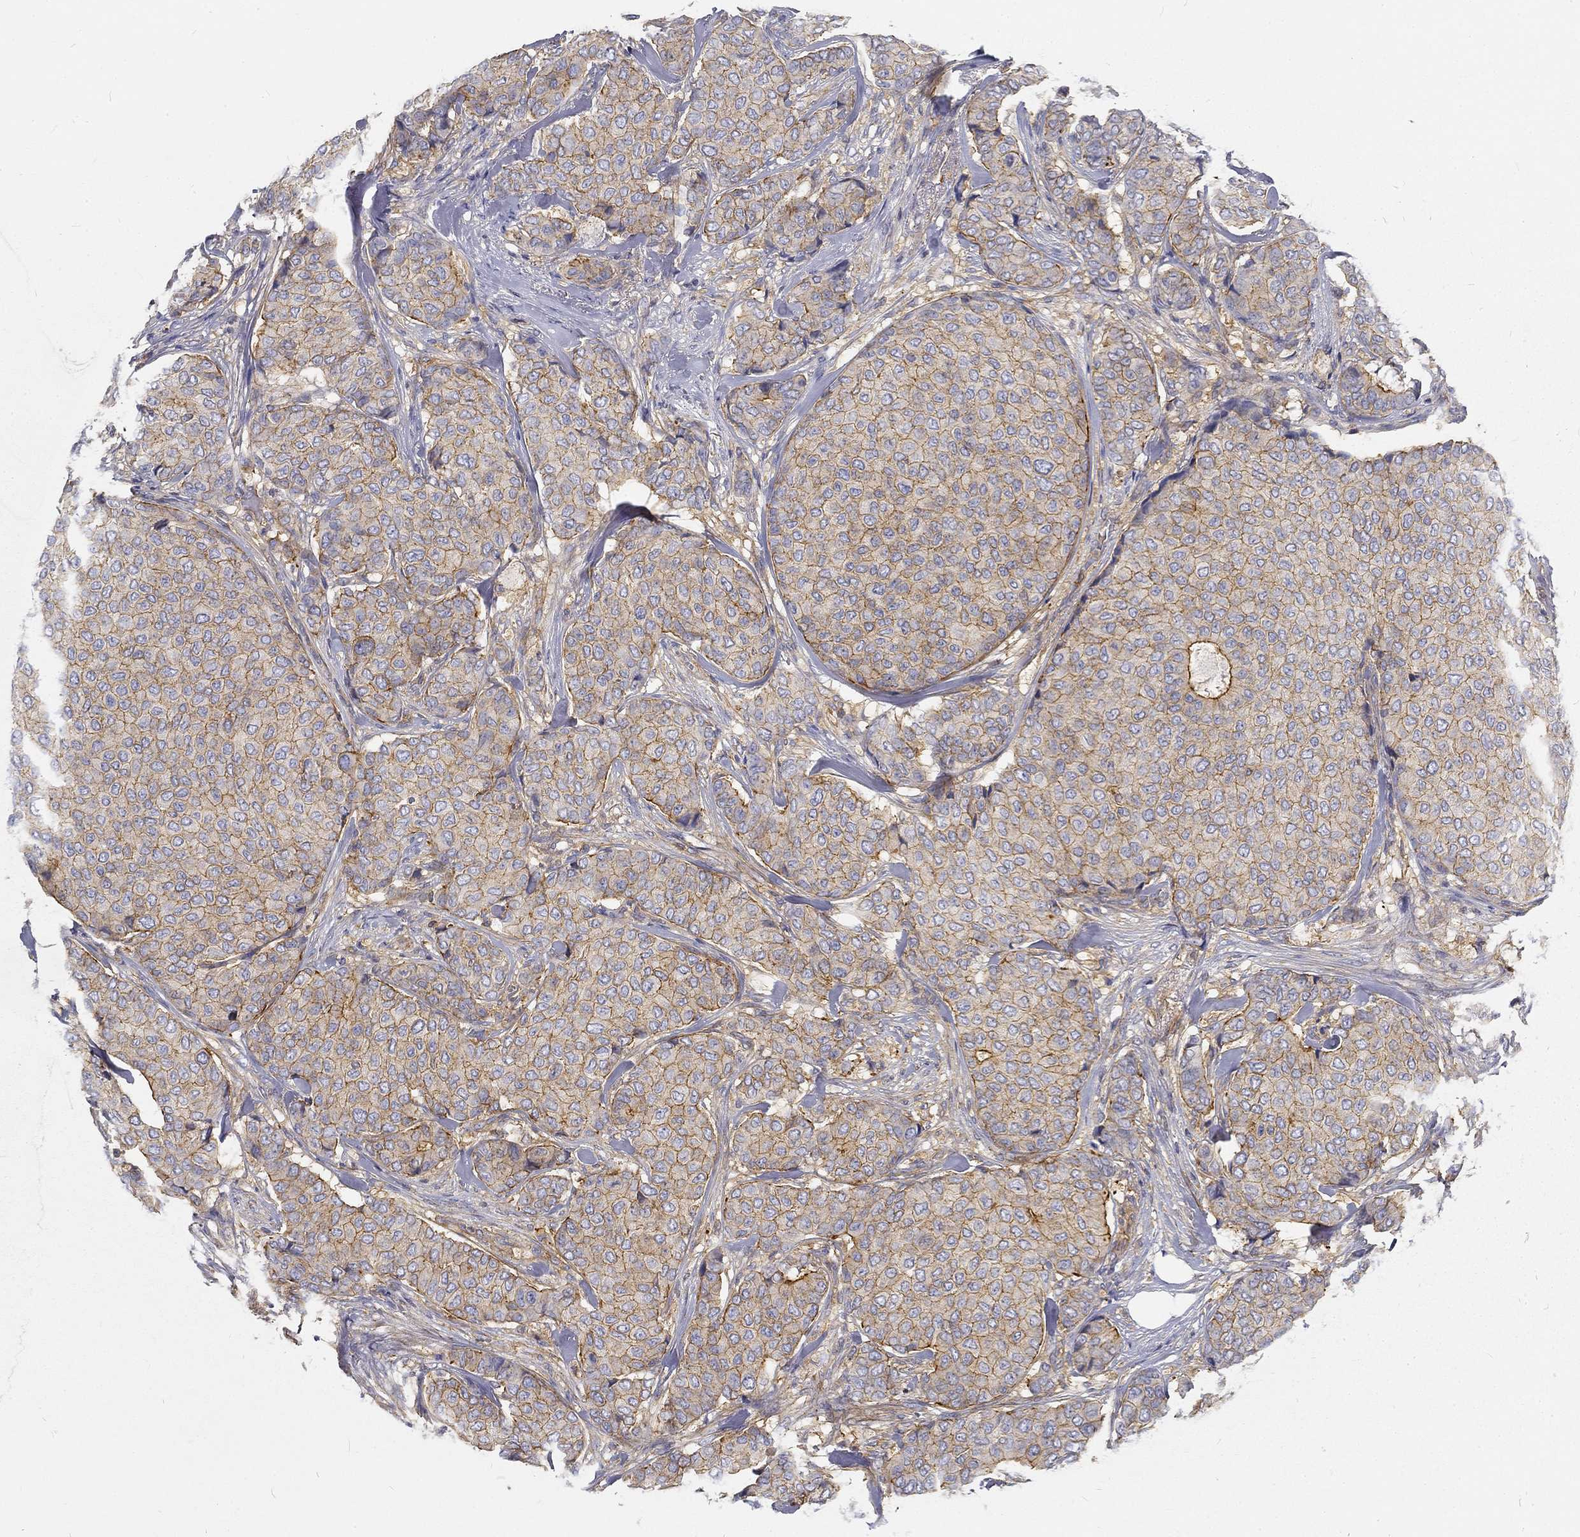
{"staining": {"intensity": "moderate", "quantity": ">75%", "location": "cytoplasmic/membranous"}, "tissue": "breast cancer", "cell_type": "Tumor cells", "image_type": "cancer", "snomed": [{"axis": "morphology", "description": "Duct carcinoma"}, {"axis": "topography", "description": "Breast"}], "caption": "Moderate cytoplasmic/membranous staining is present in about >75% of tumor cells in breast invasive ductal carcinoma.", "gene": "MTMR11", "patient": {"sex": "female", "age": 75}}